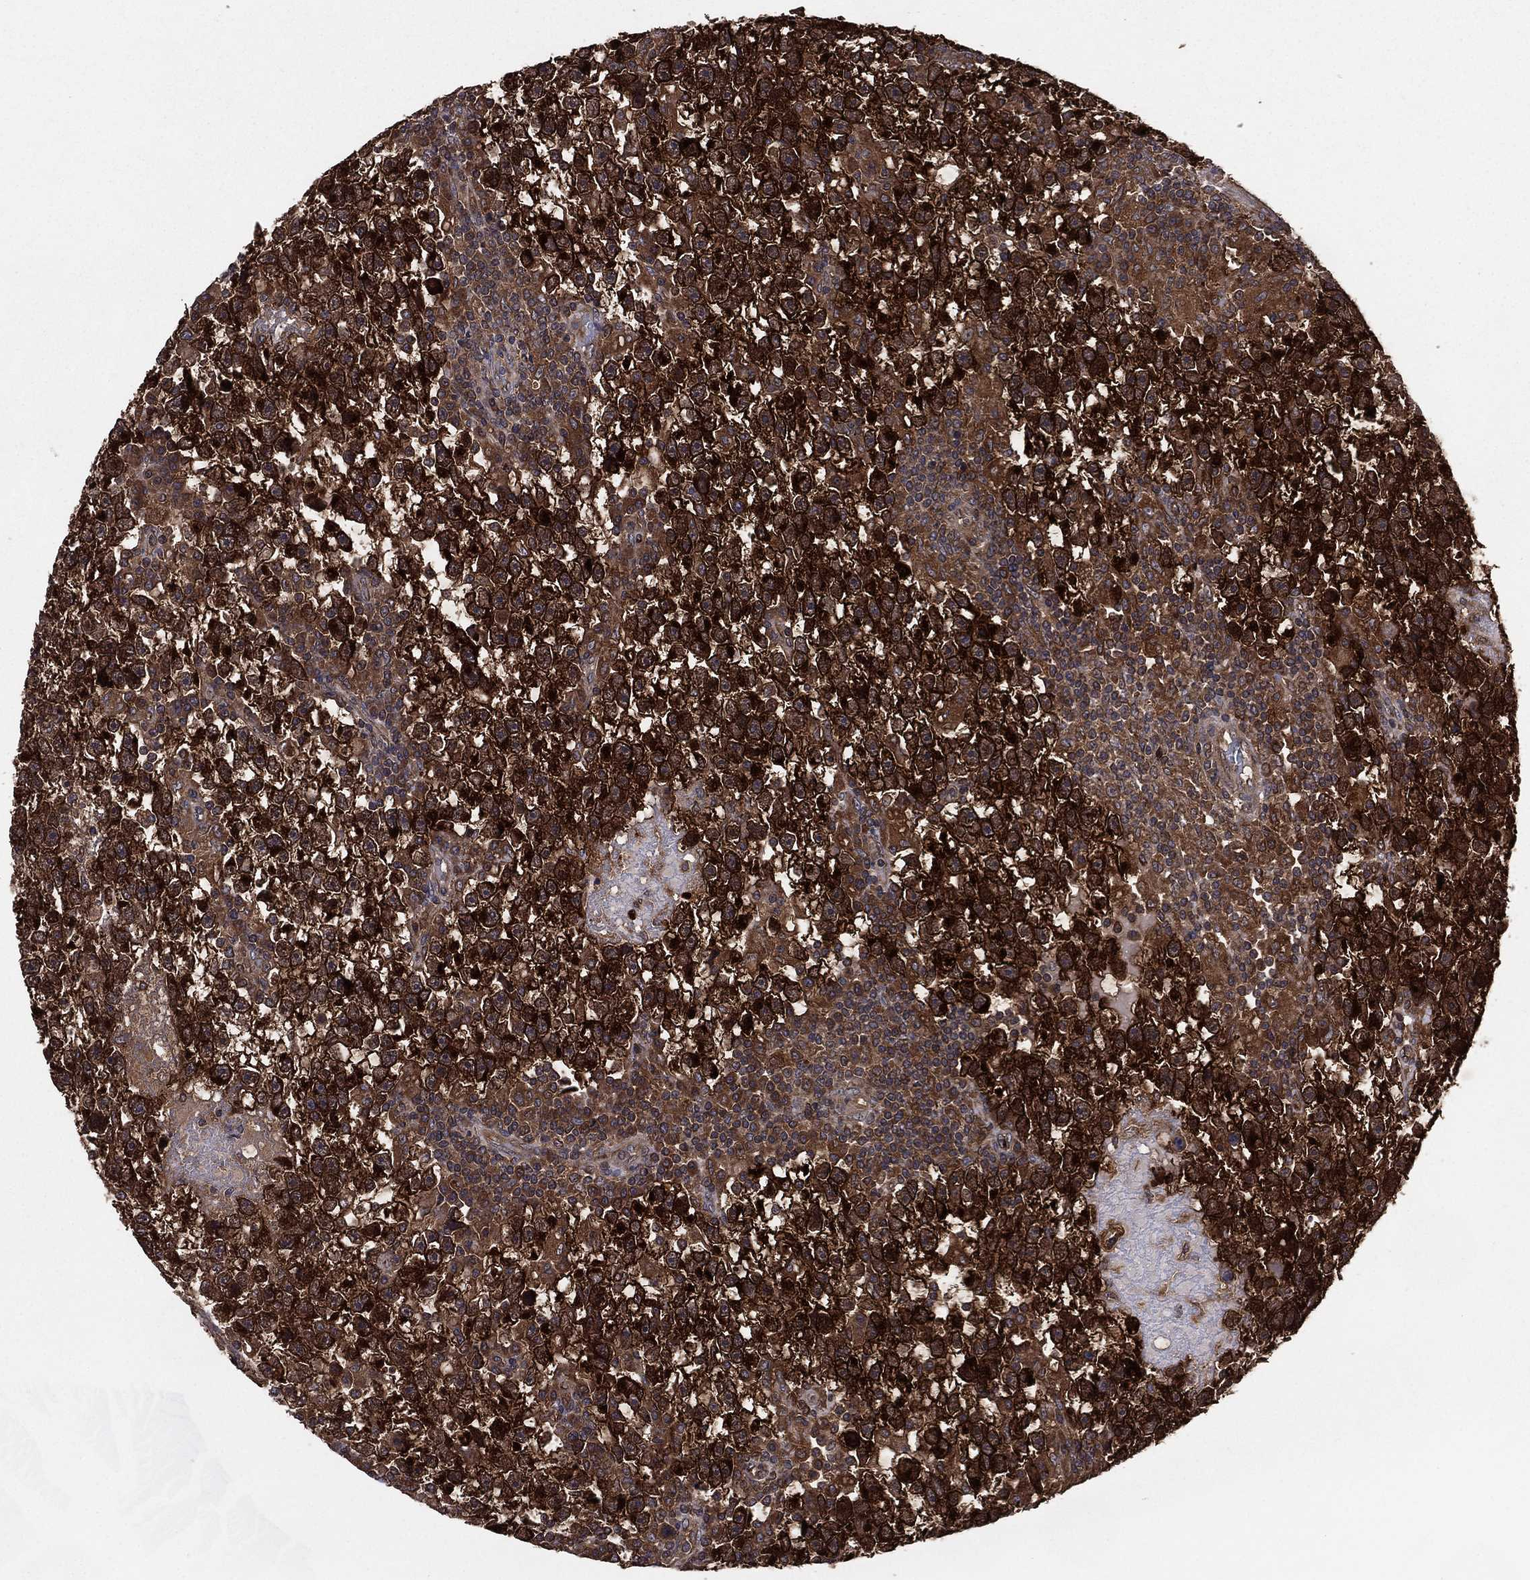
{"staining": {"intensity": "strong", "quantity": ">75%", "location": "cytoplasmic/membranous"}, "tissue": "testis cancer", "cell_type": "Tumor cells", "image_type": "cancer", "snomed": [{"axis": "morphology", "description": "Seminoma, NOS"}, {"axis": "topography", "description": "Testis"}], "caption": "Protein expression analysis of testis cancer (seminoma) exhibits strong cytoplasmic/membranous staining in approximately >75% of tumor cells.", "gene": "CERT1", "patient": {"sex": "male", "age": 47}}